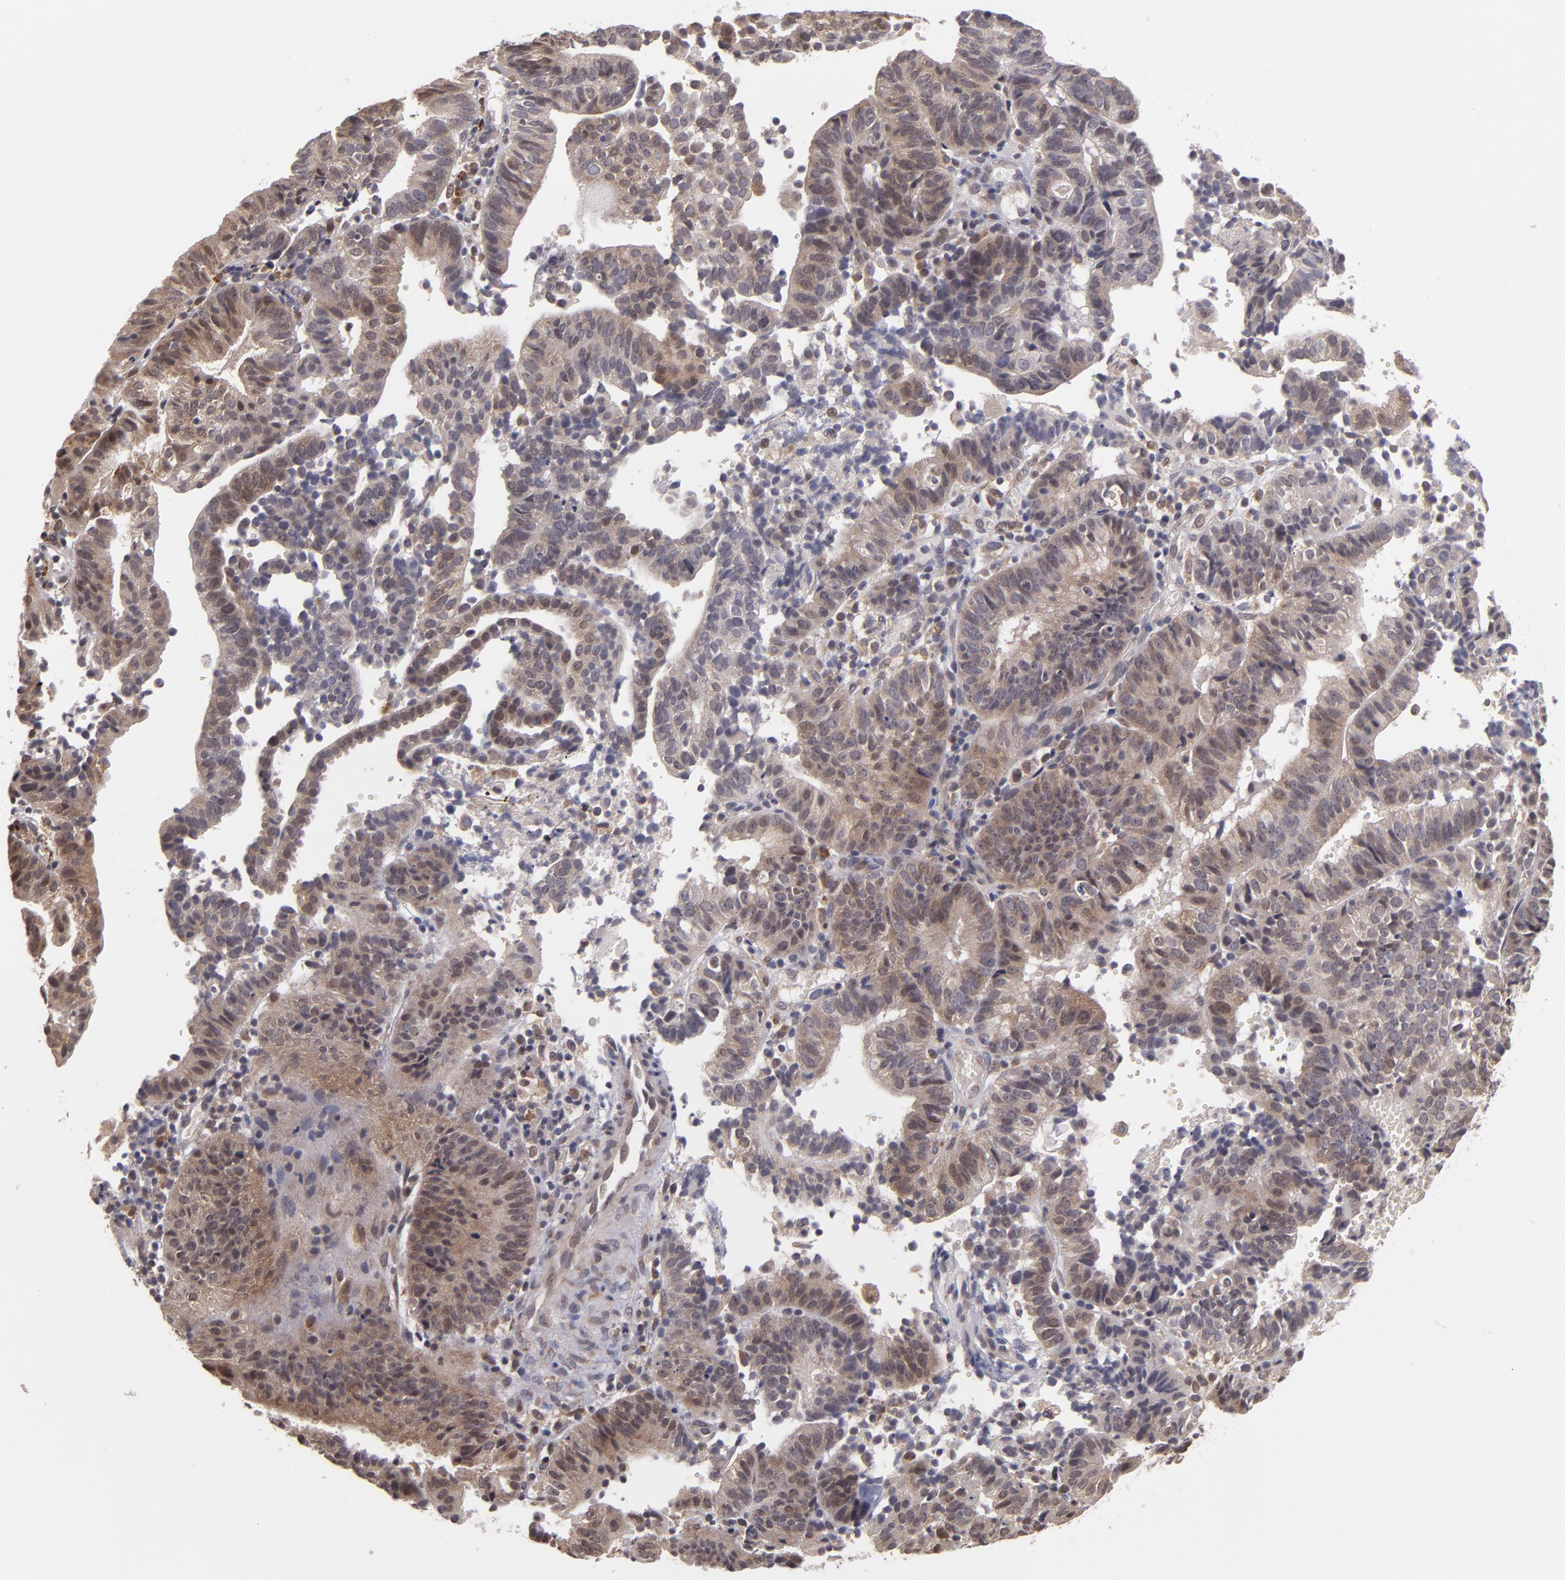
{"staining": {"intensity": "weak", "quantity": ">75%", "location": "cytoplasmic/membranous"}, "tissue": "cervical cancer", "cell_type": "Tumor cells", "image_type": "cancer", "snomed": [{"axis": "morphology", "description": "Adenocarcinoma, NOS"}, {"axis": "topography", "description": "Cervix"}], "caption": "The photomicrograph demonstrates staining of cervical cancer, revealing weak cytoplasmic/membranous protein expression (brown color) within tumor cells.", "gene": "CASP1", "patient": {"sex": "female", "age": 60}}